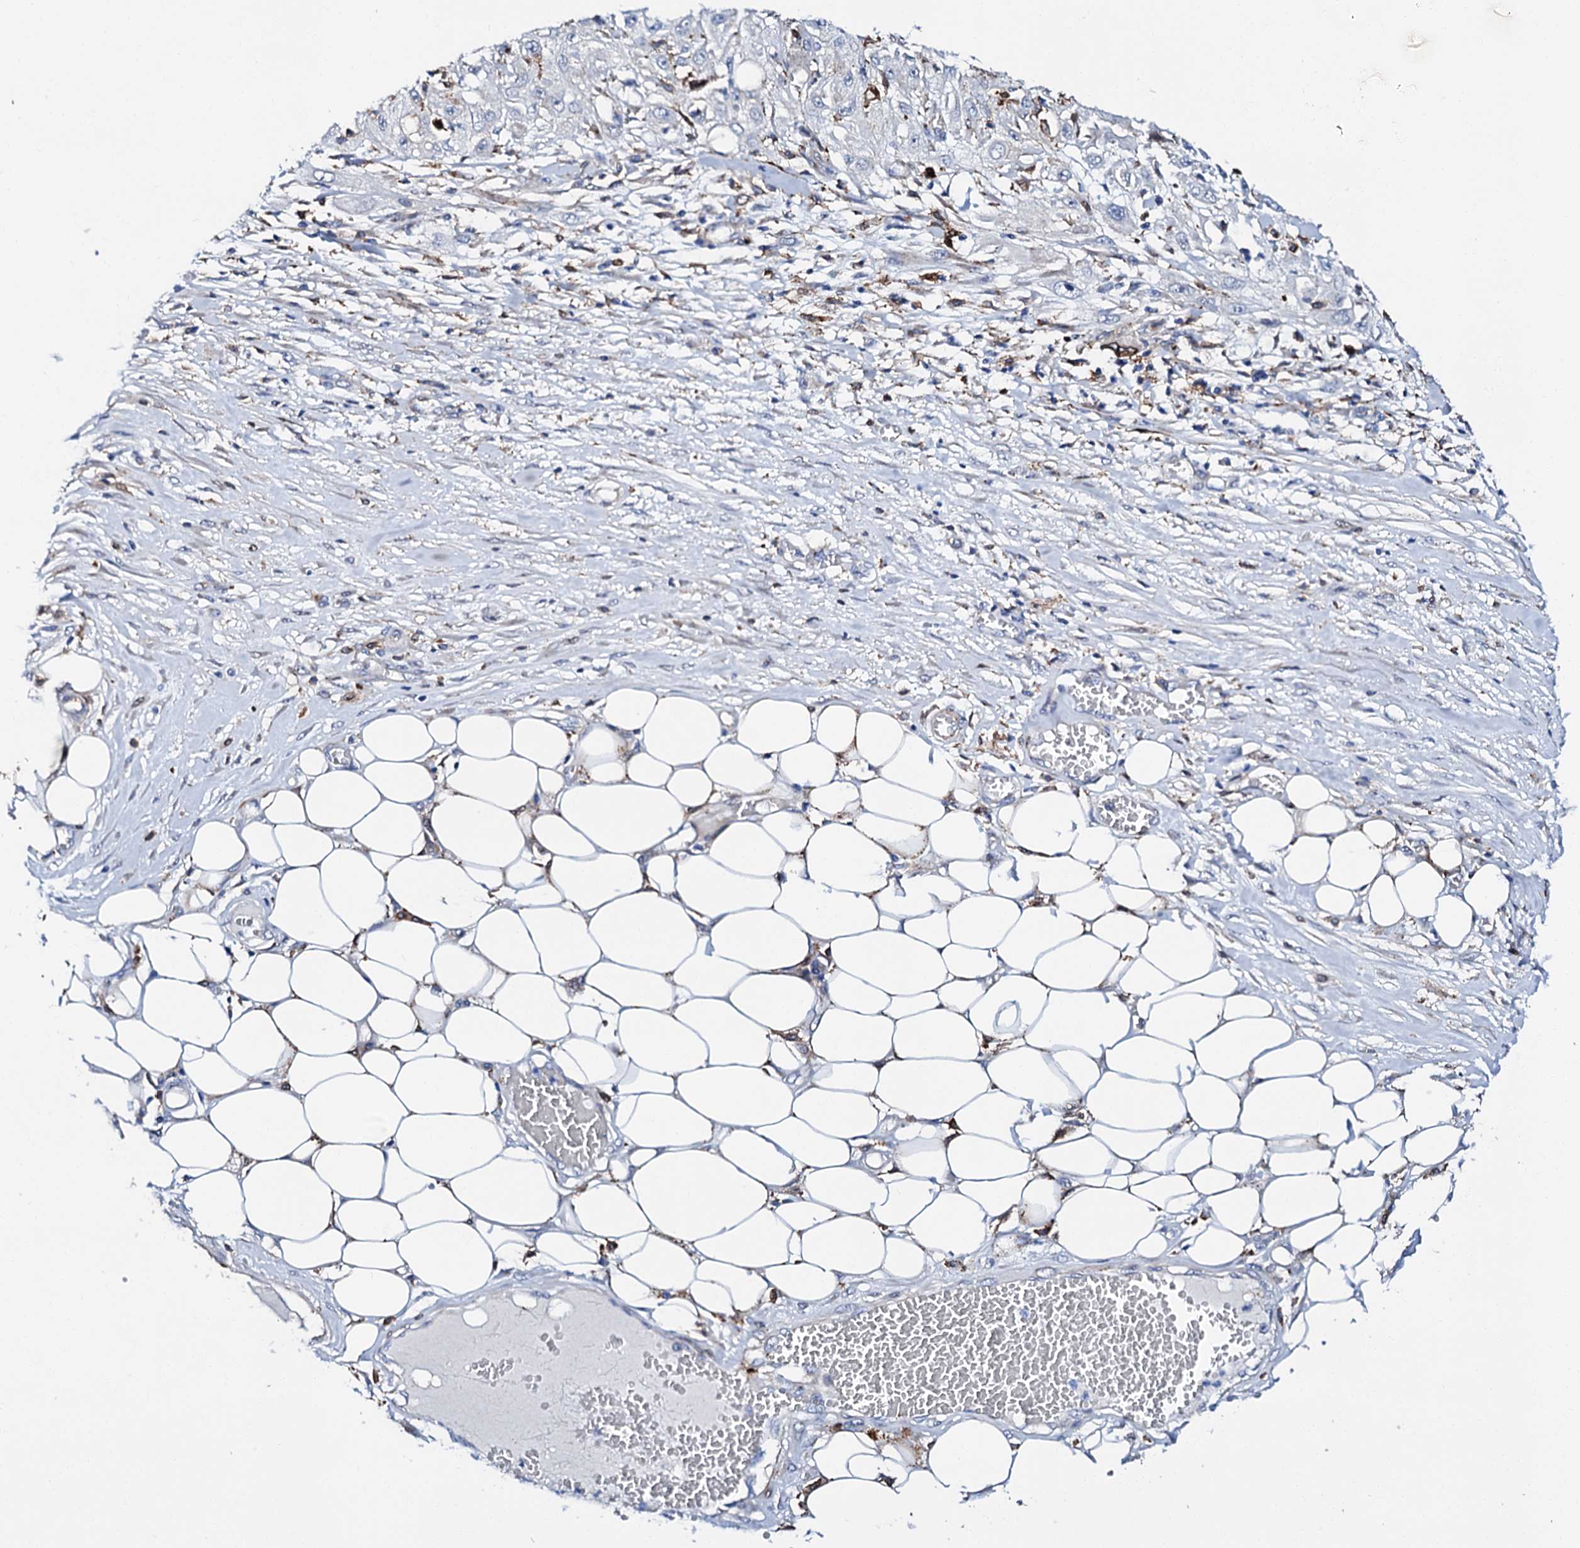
{"staining": {"intensity": "negative", "quantity": "none", "location": "none"}, "tissue": "skin cancer", "cell_type": "Tumor cells", "image_type": "cancer", "snomed": [{"axis": "morphology", "description": "Squamous cell carcinoma, NOS"}, {"axis": "morphology", "description": "Squamous cell carcinoma, metastatic, NOS"}, {"axis": "topography", "description": "Skin"}, {"axis": "topography", "description": "Lymph node"}], "caption": "A micrograph of human skin cancer (metastatic squamous cell carcinoma) is negative for staining in tumor cells.", "gene": "MED13L", "patient": {"sex": "male", "age": 75}}